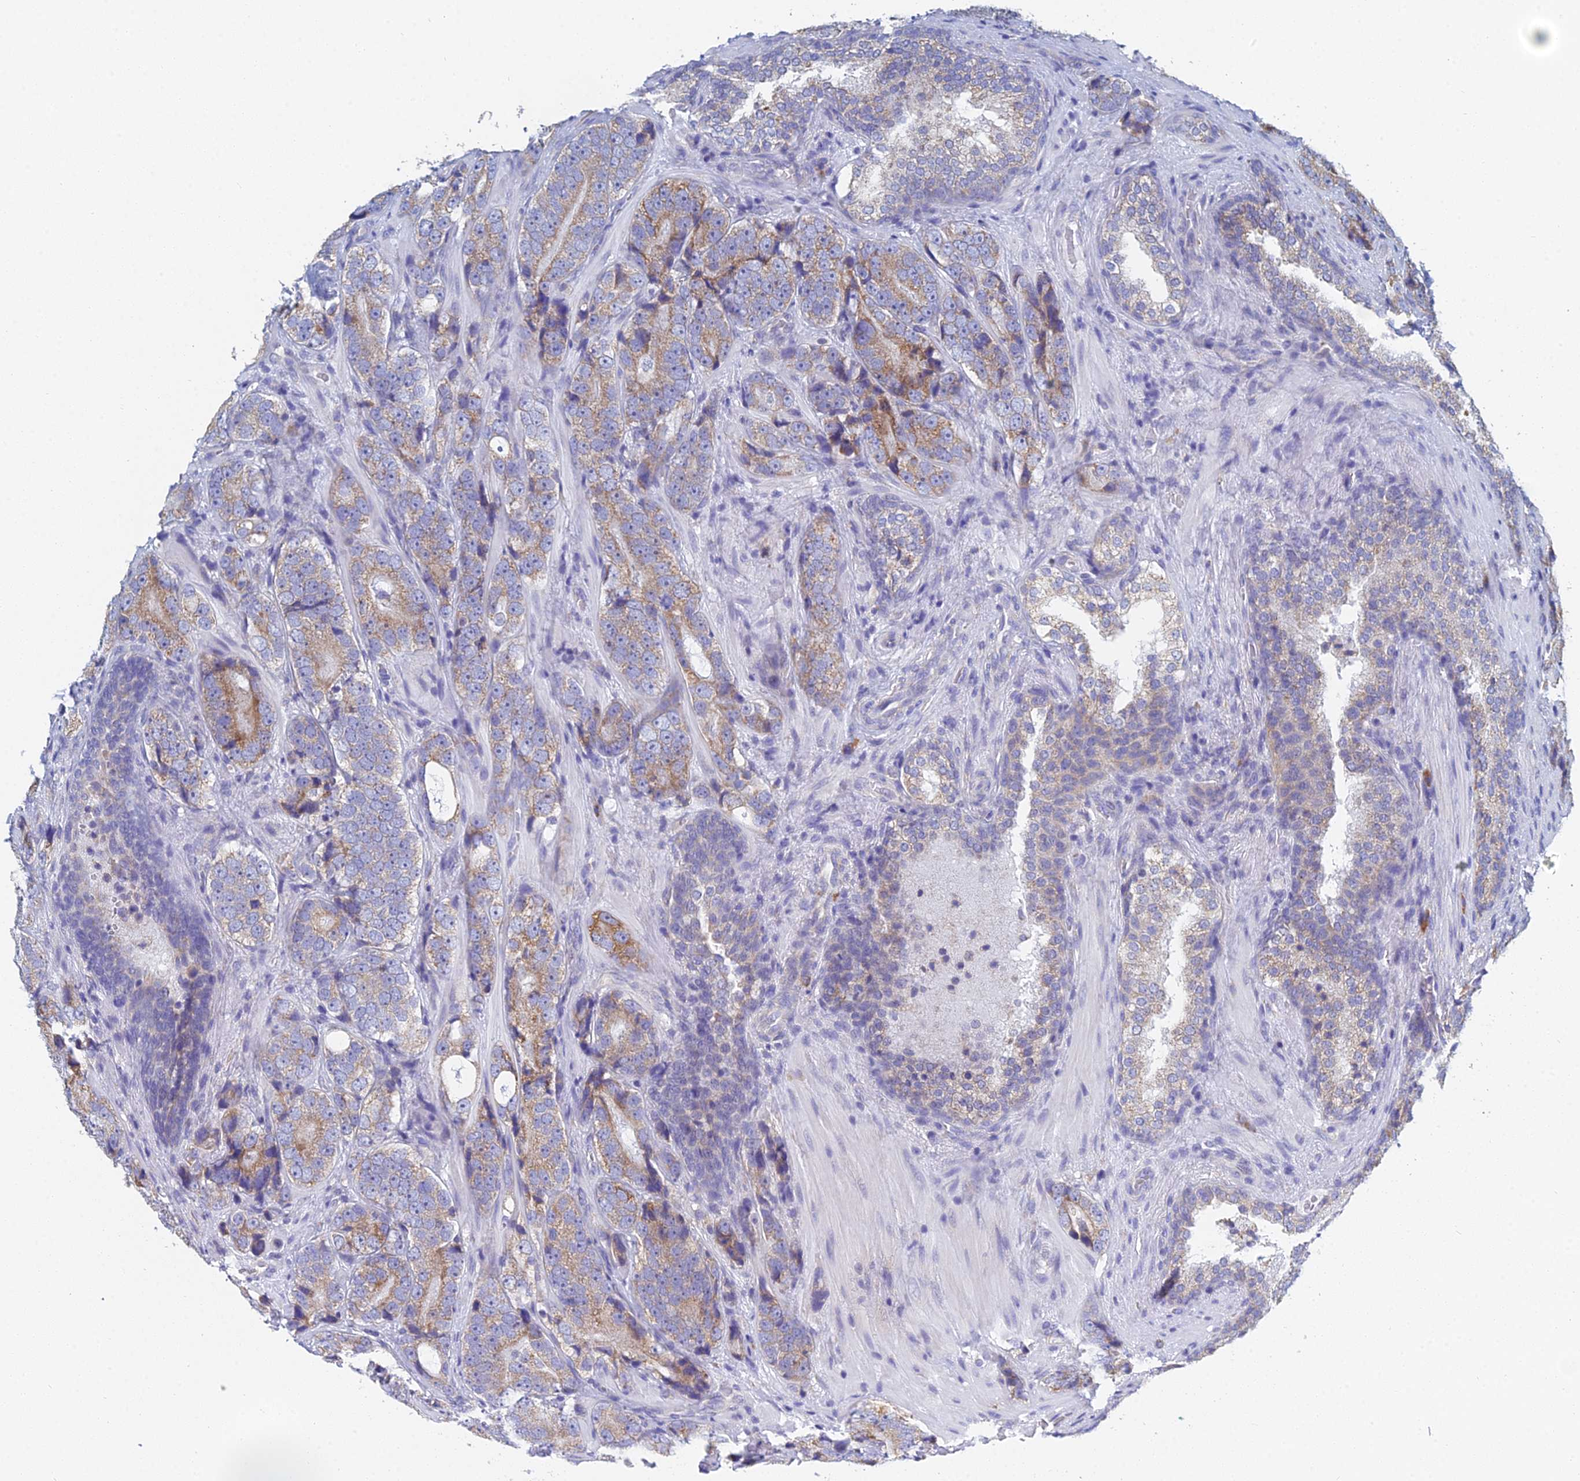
{"staining": {"intensity": "moderate", "quantity": "25%-75%", "location": "cytoplasmic/membranous"}, "tissue": "prostate cancer", "cell_type": "Tumor cells", "image_type": "cancer", "snomed": [{"axis": "morphology", "description": "Adenocarcinoma, High grade"}, {"axis": "topography", "description": "Prostate"}], "caption": "Moderate cytoplasmic/membranous expression is identified in about 25%-75% of tumor cells in prostate cancer.", "gene": "CRACR2B", "patient": {"sex": "male", "age": 56}}